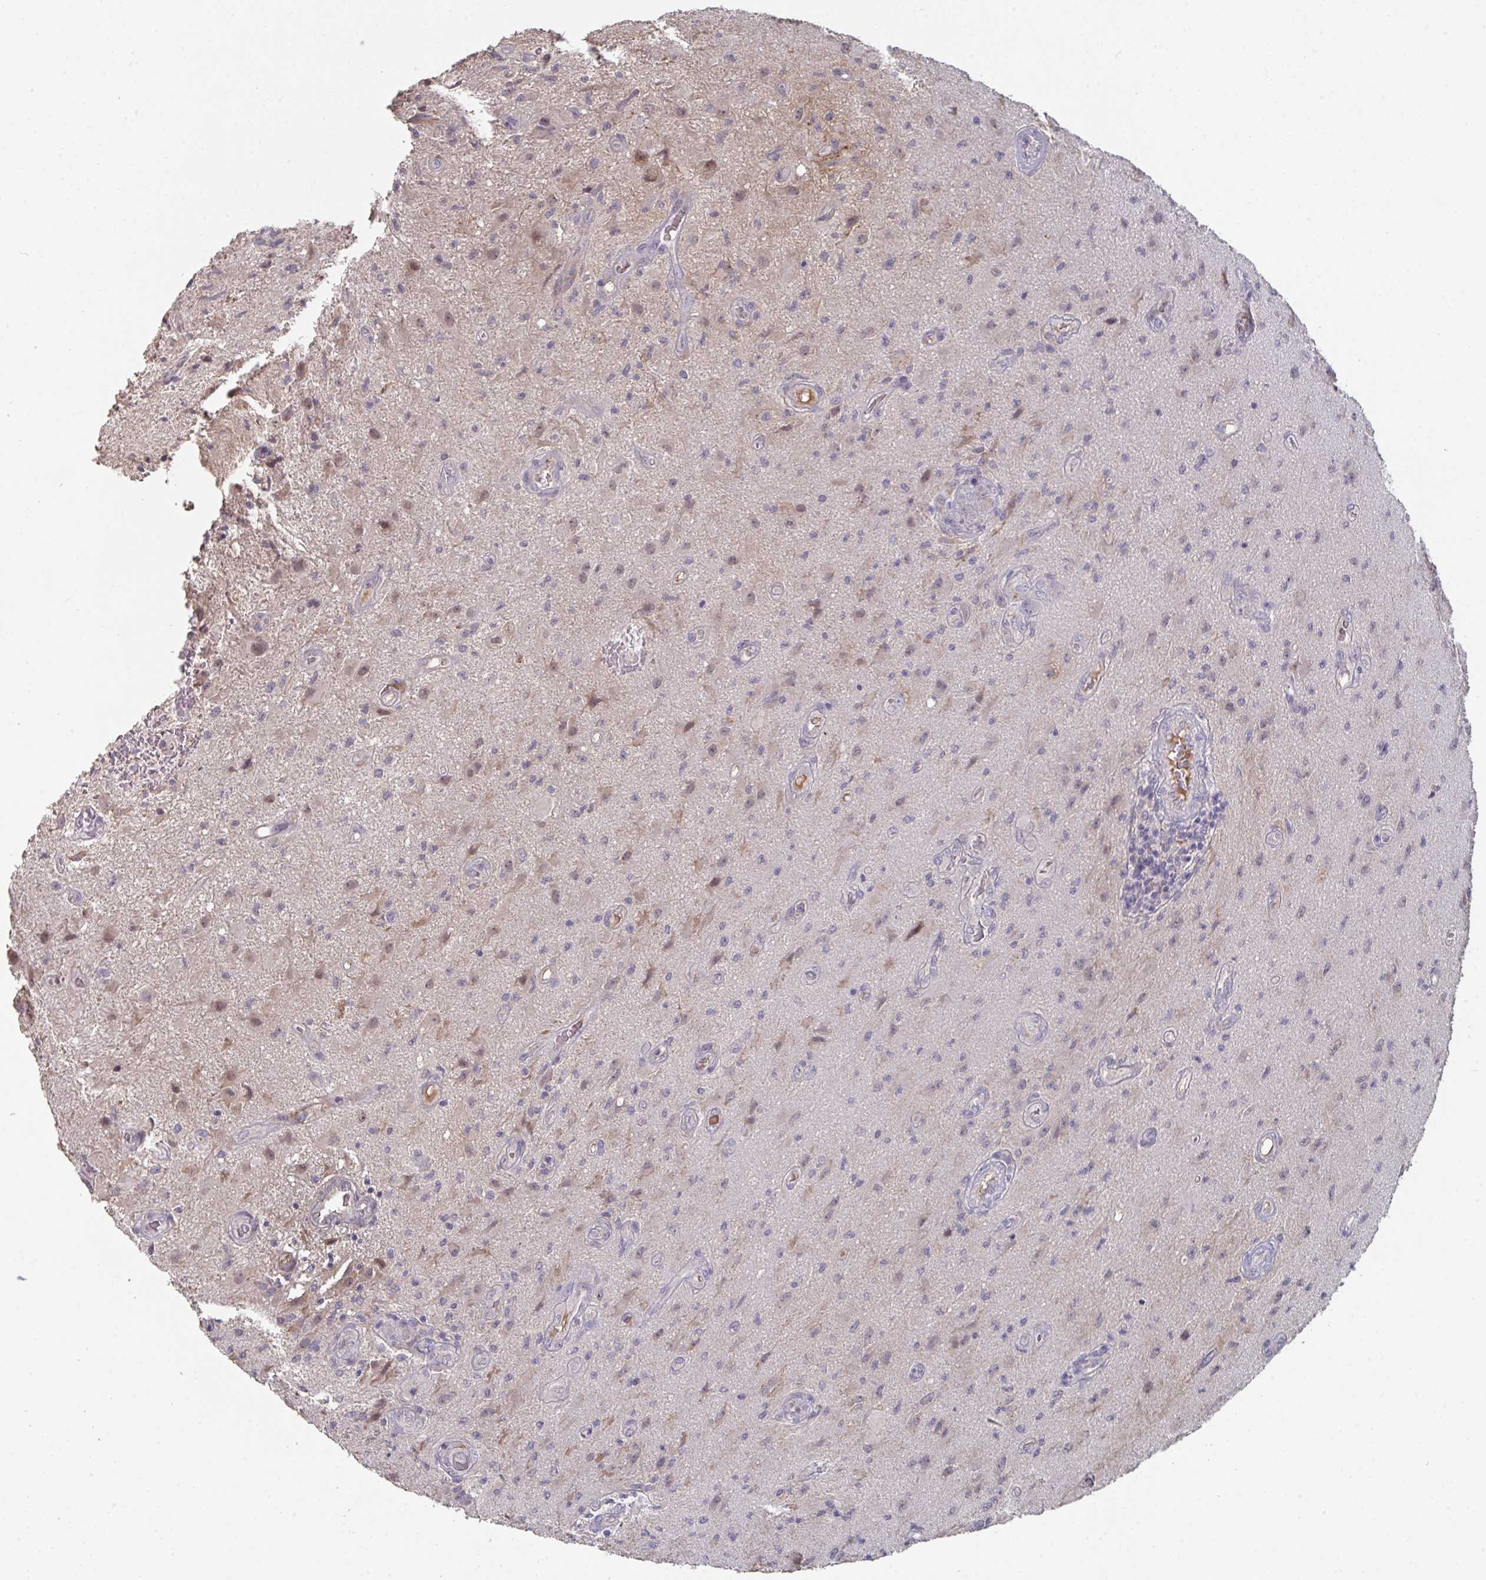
{"staining": {"intensity": "weak", "quantity": "<25%", "location": "cytoplasmic/membranous"}, "tissue": "glioma", "cell_type": "Tumor cells", "image_type": "cancer", "snomed": [{"axis": "morphology", "description": "Glioma, malignant, High grade"}, {"axis": "topography", "description": "Brain"}], "caption": "Malignant glioma (high-grade) was stained to show a protein in brown. There is no significant expression in tumor cells. (Stains: DAB IHC with hematoxylin counter stain, Microscopy: brightfield microscopy at high magnification).", "gene": "HGFAC", "patient": {"sex": "male", "age": 67}}